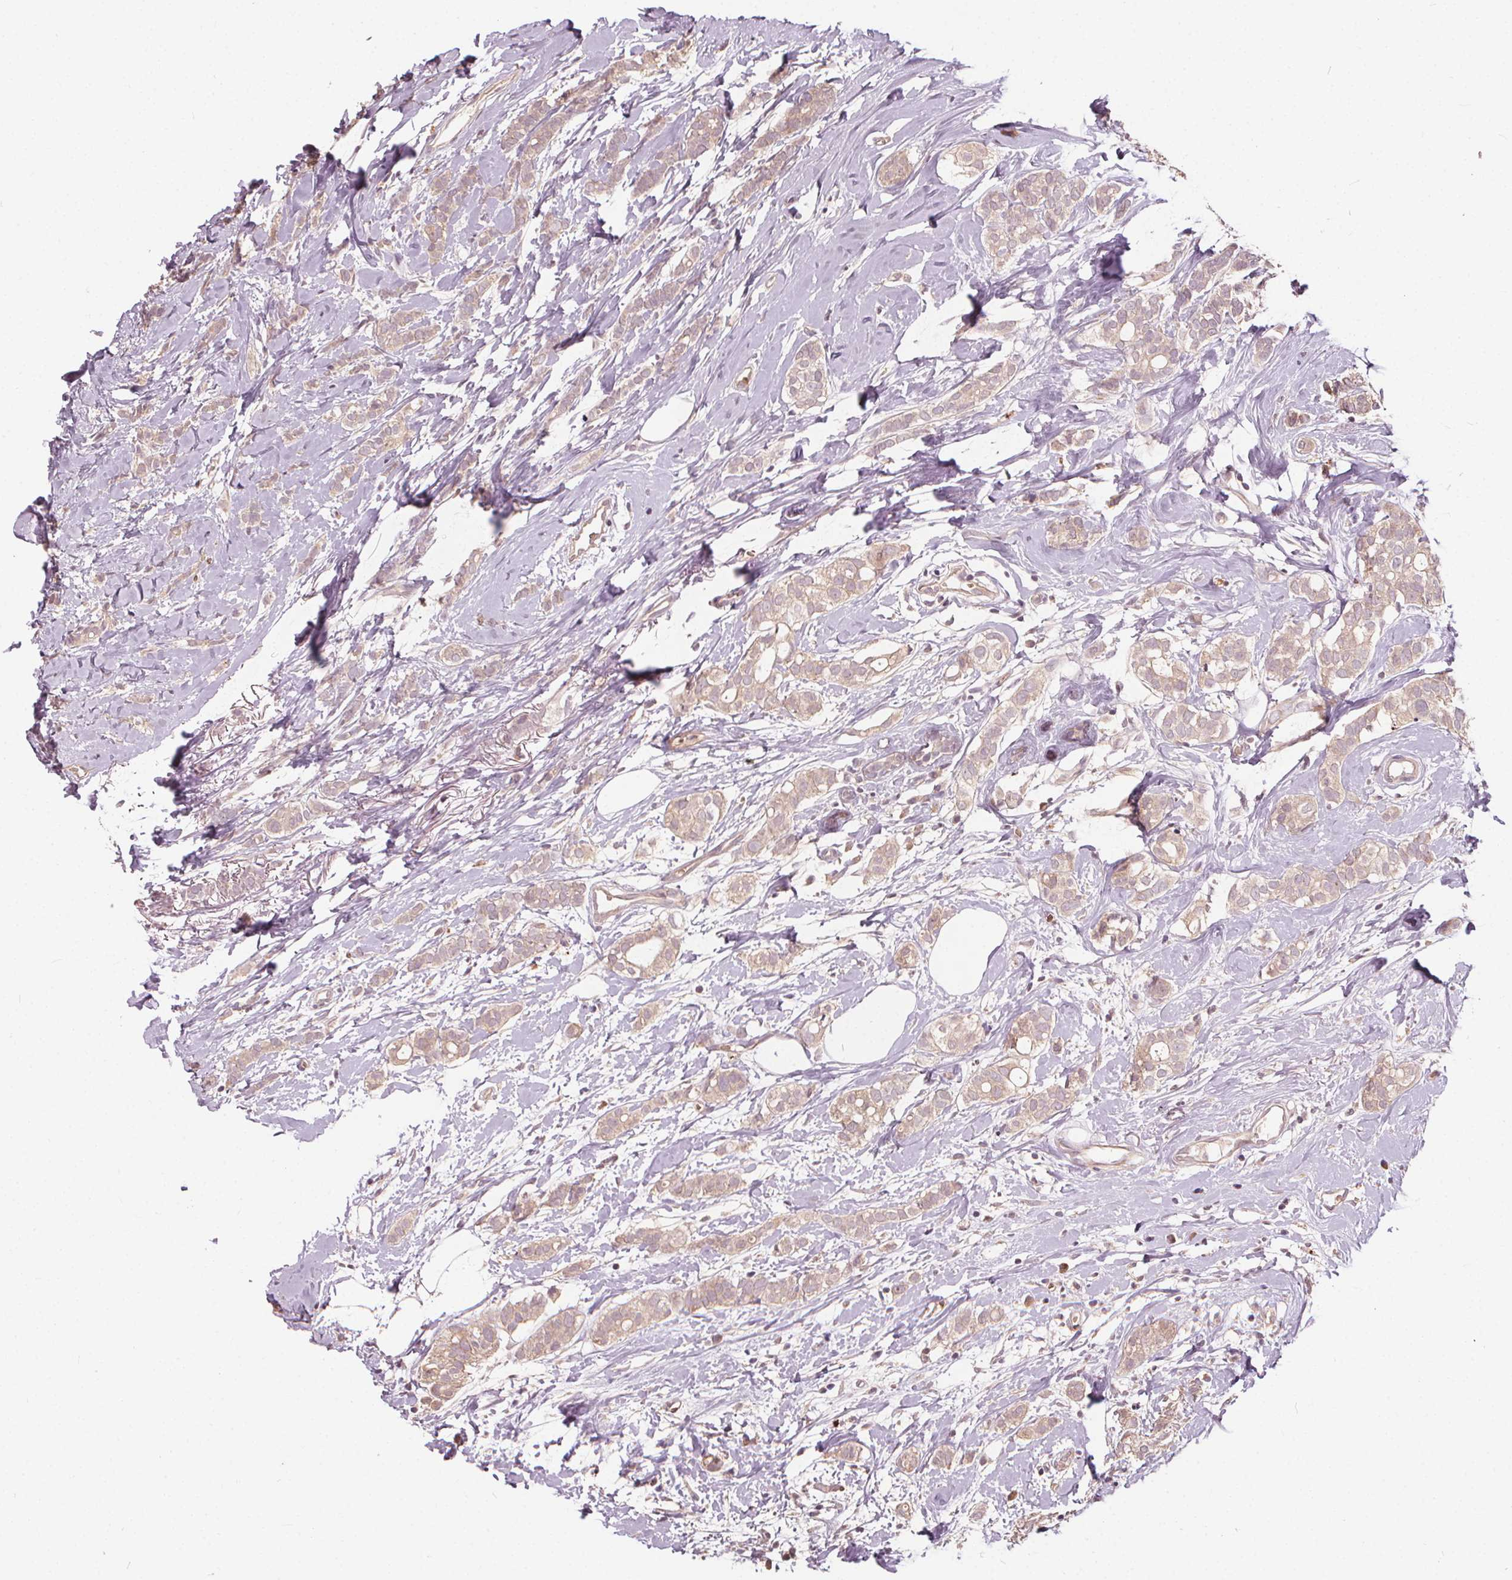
{"staining": {"intensity": "weak", "quantity": ">75%", "location": "cytoplasmic/membranous"}, "tissue": "breast cancer", "cell_type": "Tumor cells", "image_type": "cancer", "snomed": [{"axis": "morphology", "description": "Duct carcinoma"}, {"axis": "topography", "description": "Breast"}], "caption": "Protein analysis of invasive ductal carcinoma (breast) tissue demonstrates weak cytoplasmic/membranous expression in approximately >75% of tumor cells.", "gene": "IPO13", "patient": {"sex": "female", "age": 40}}